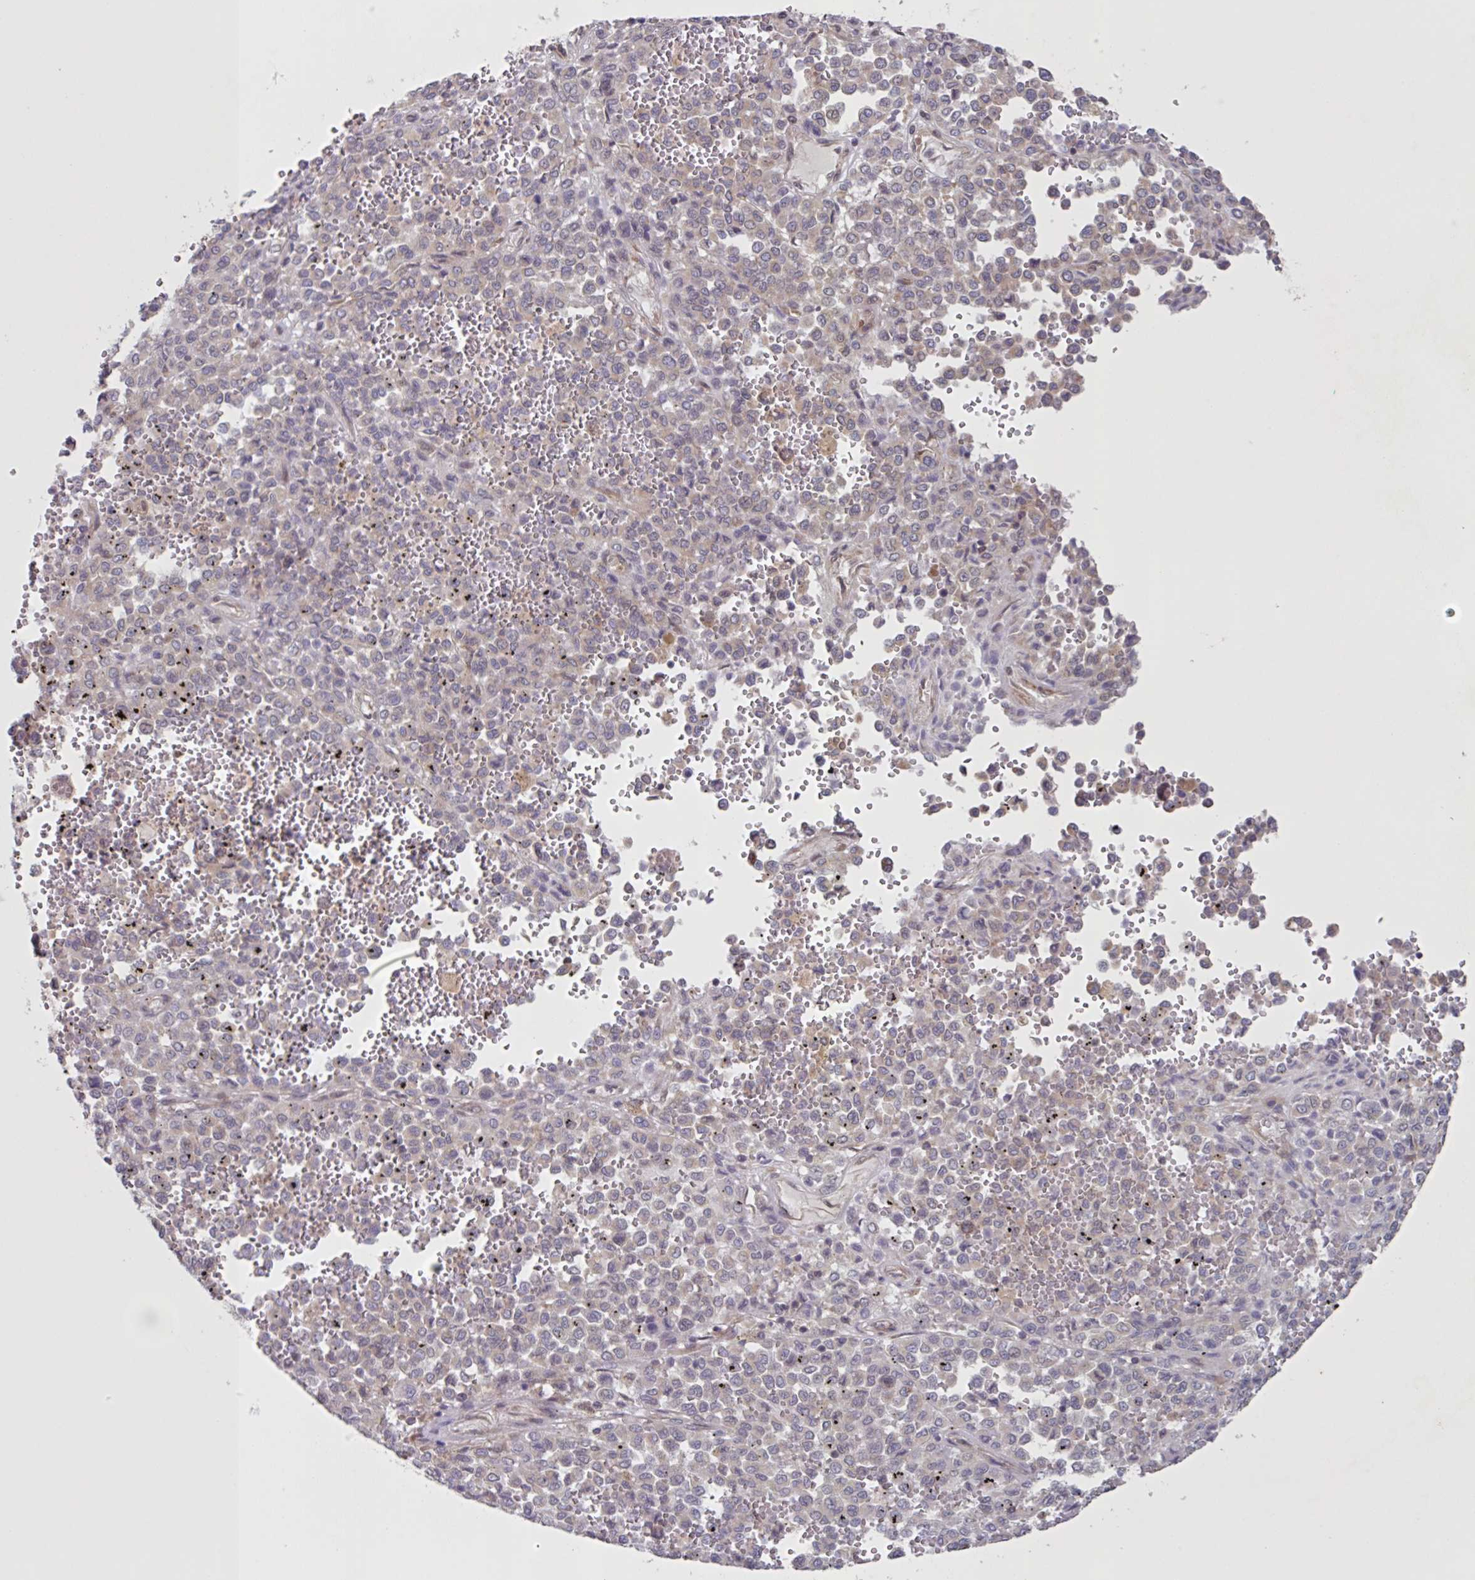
{"staining": {"intensity": "negative", "quantity": "none", "location": "none"}, "tissue": "melanoma", "cell_type": "Tumor cells", "image_type": "cancer", "snomed": [{"axis": "morphology", "description": "Malignant melanoma, Metastatic site"}, {"axis": "topography", "description": "Pancreas"}], "caption": "Tumor cells show no significant expression in melanoma.", "gene": "CAMLG", "patient": {"sex": "female", "age": 30}}